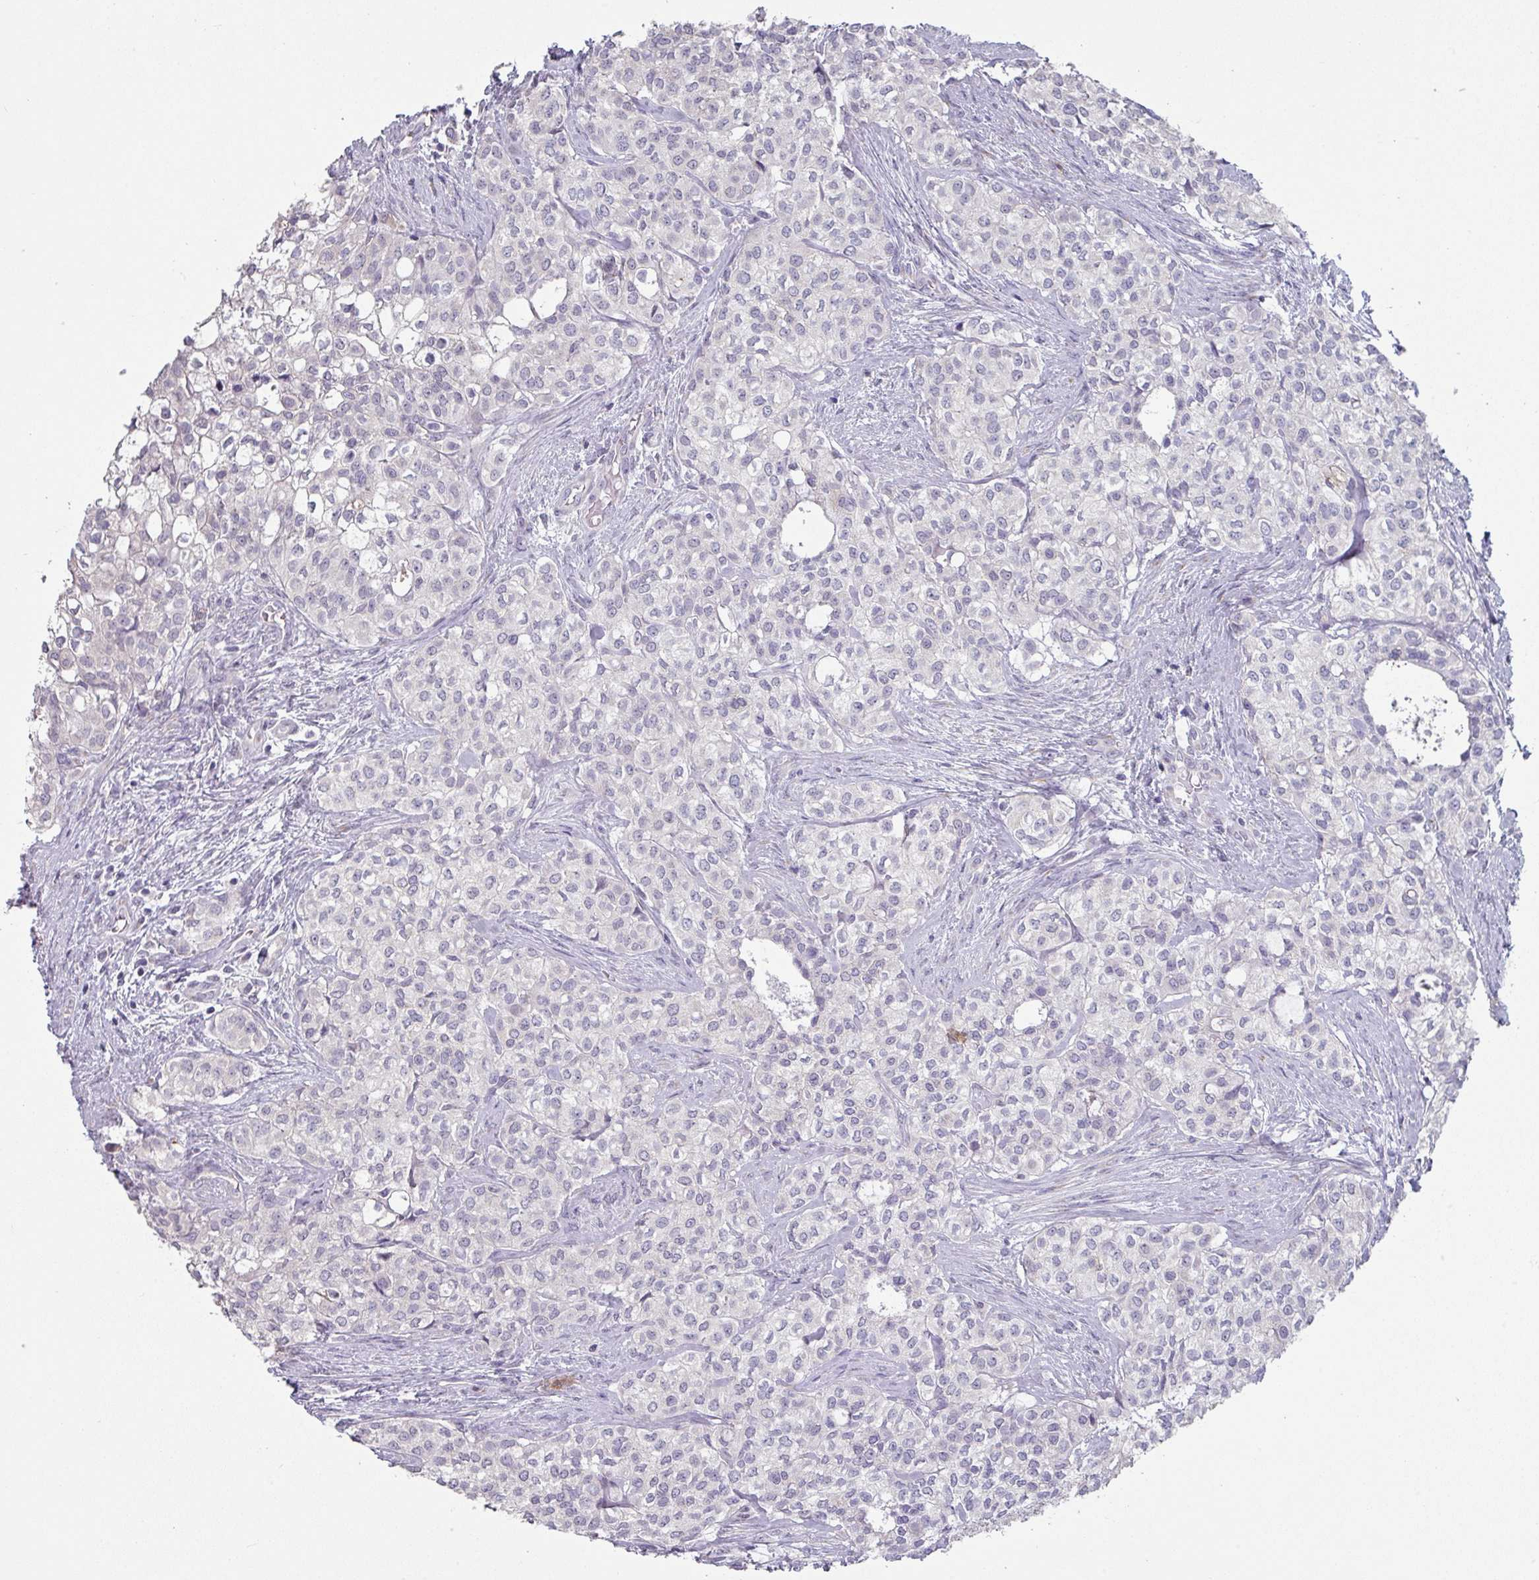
{"staining": {"intensity": "negative", "quantity": "none", "location": "none"}, "tissue": "head and neck cancer", "cell_type": "Tumor cells", "image_type": "cancer", "snomed": [{"axis": "morphology", "description": "Adenocarcinoma, NOS"}, {"axis": "topography", "description": "Head-Neck"}], "caption": "DAB (3,3'-diaminobenzidine) immunohistochemical staining of human head and neck adenocarcinoma shows no significant positivity in tumor cells. (DAB (3,3'-diaminobenzidine) immunohistochemistry, high magnification).", "gene": "MAGEC3", "patient": {"sex": "male", "age": 81}}